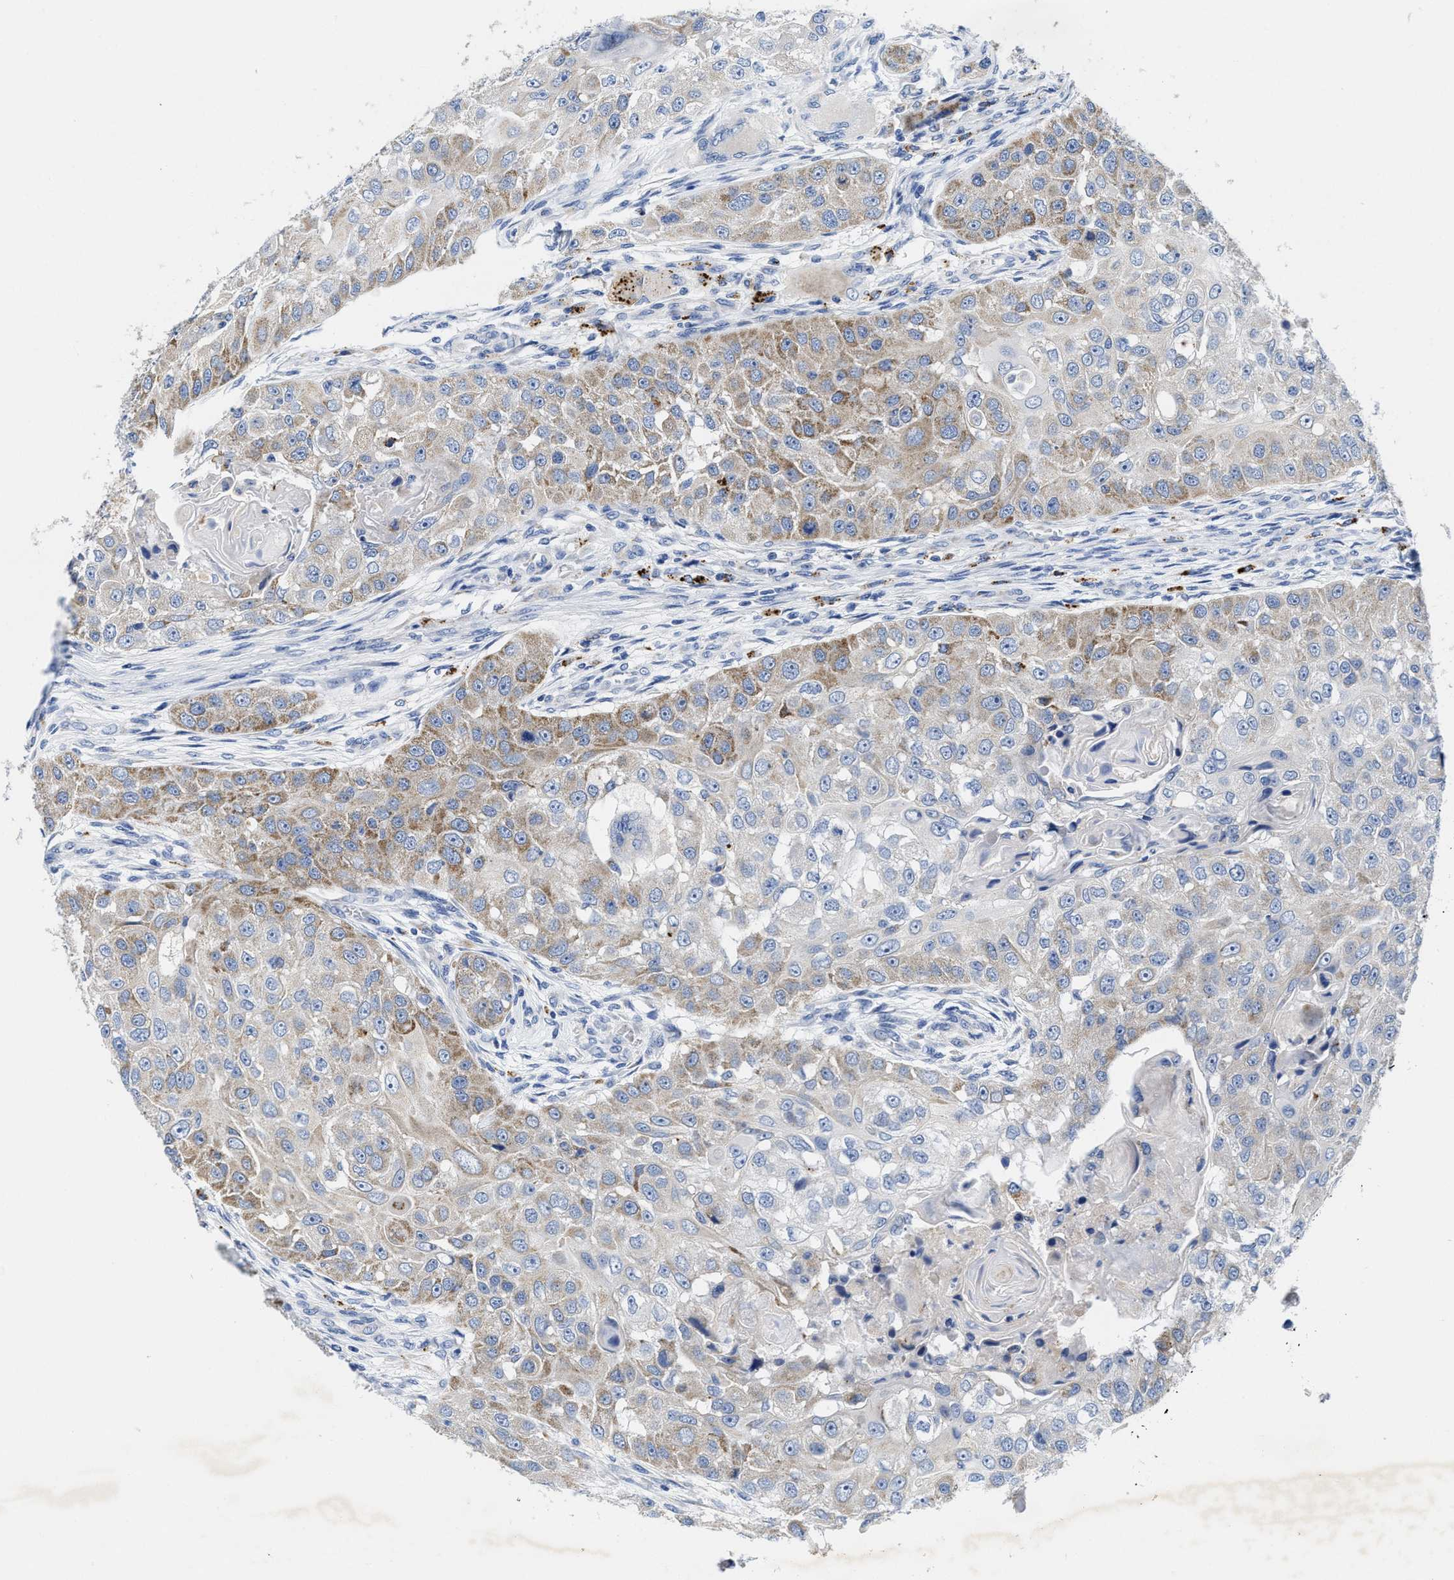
{"staining": {"intensity": "weak", "quantity": "25%-75%", "location": "cytoplasmic/membranous"}, "tissue": "head and neck cancer", "cell_type": "Tumor cells", "image_type": "cancer", "snomed": [{"axis": "morphology", "description": "Normal tissue, NOS"}, {"axis": "morphology", "description": "Squamous cell carcinoma, NOS"}, {"axis": "topography", "description": "Skeletal muscle"}, {"axis": "topography", "description": "Head-Neck"}], "caption": "This image demonstrates immunohistochemistry staining of head and neck squamous cell carcinoma, with low weak cytoplasmic/membranous expression in approximately 25%-75% of tumor cells.", "gene": "TBRG4", "patient": {"sex": "male", "age": 51}}